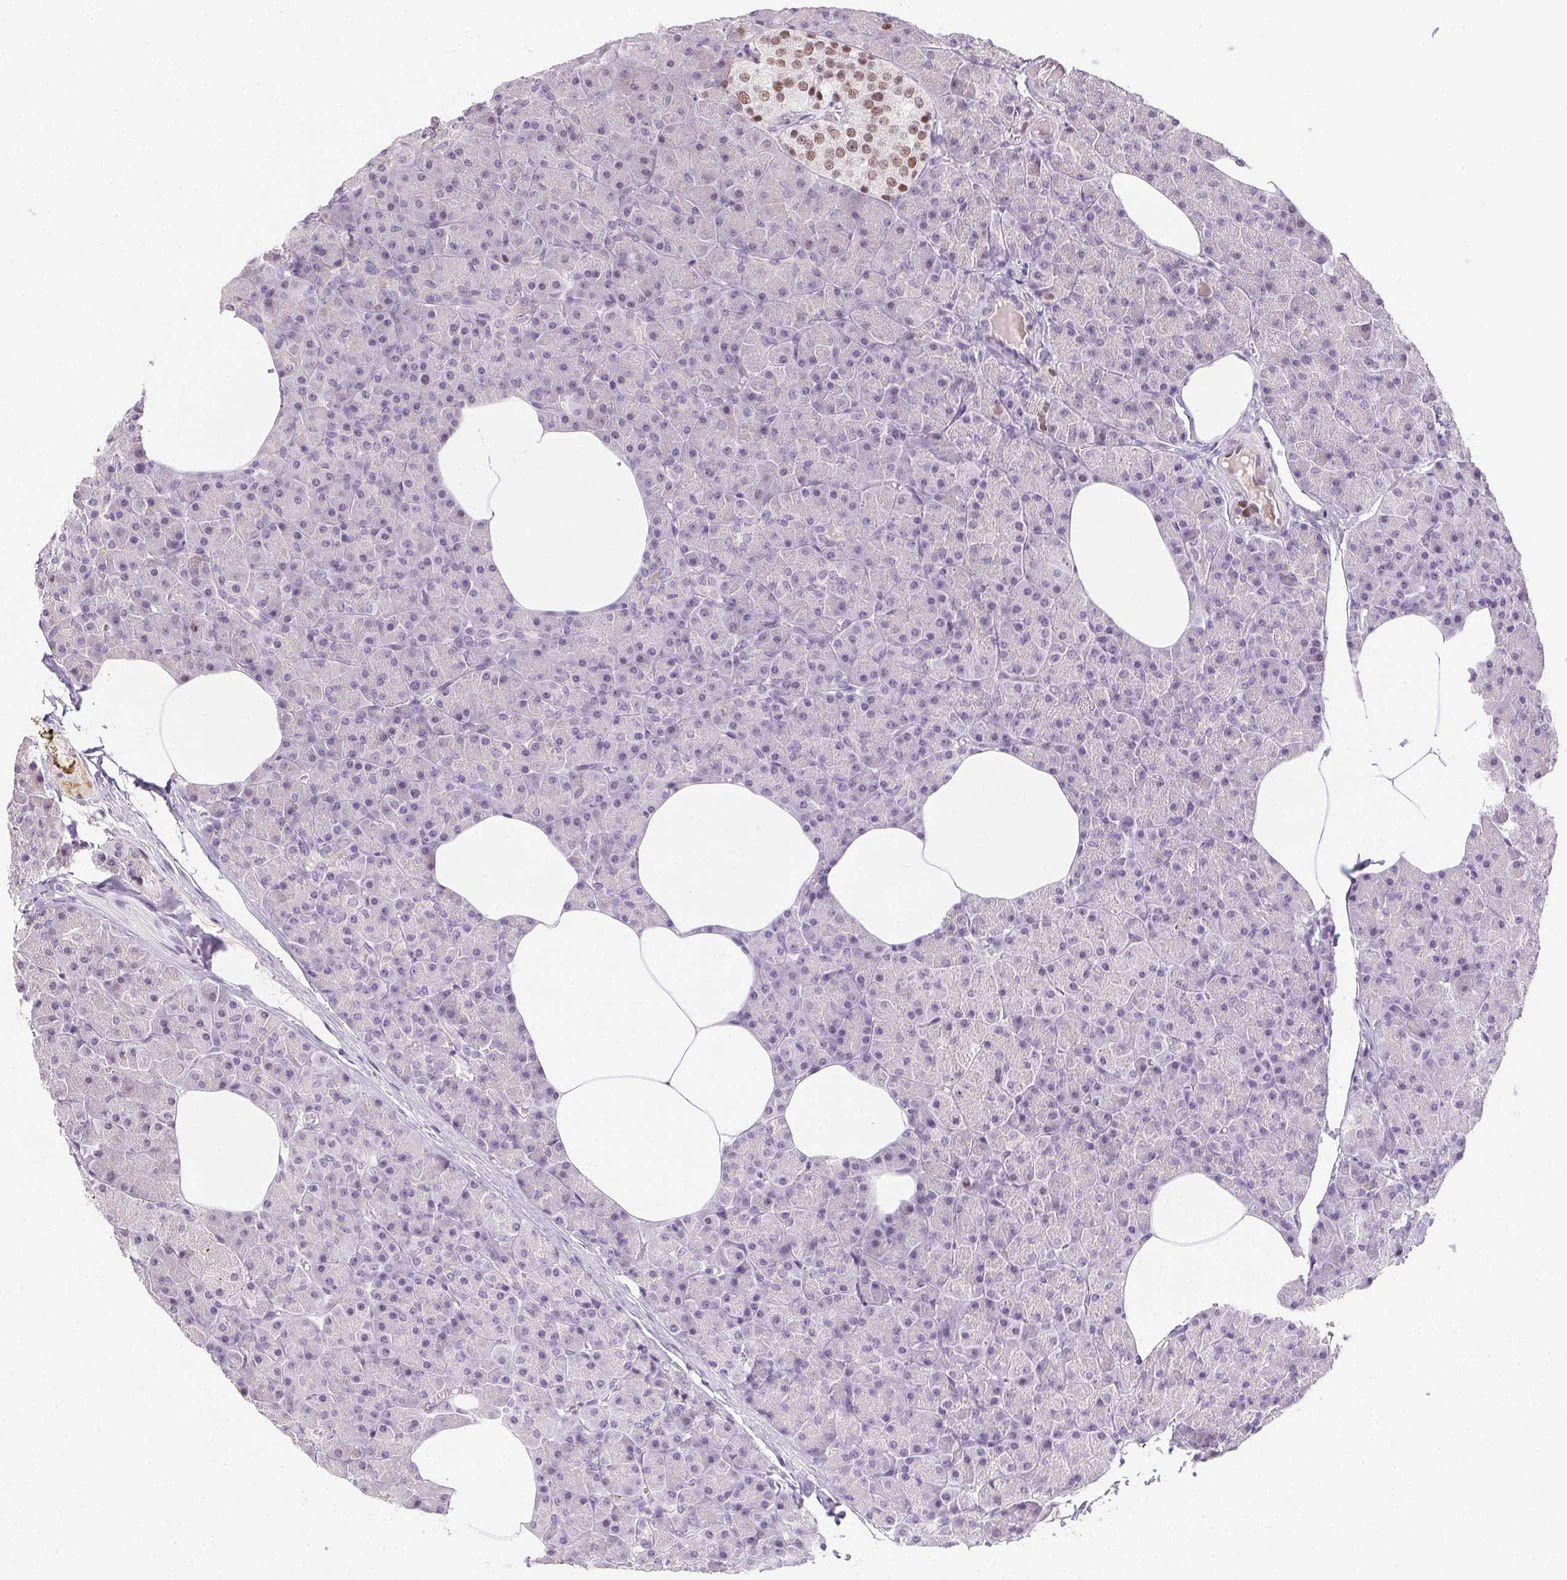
{"staining": {"intensity": "negative", "quantity": "none", "location": "none"}, "tissue": "pancreas", "cell_type": "Exocrine glandular cells", "image_type": "normal", "snomed": [{"axis": "morphology", "description": "Normal tissue, NOS"}, {"axis": "topography", "description": "Pancreas"}], "caption": "Immunohistochemistry micrograph of benign pancreas: pancreas stained with DAB displays no significant protein staining in exocrine glandular cells.", "gene": "SP9", "patient": {"sex": "female", "age": 45}}